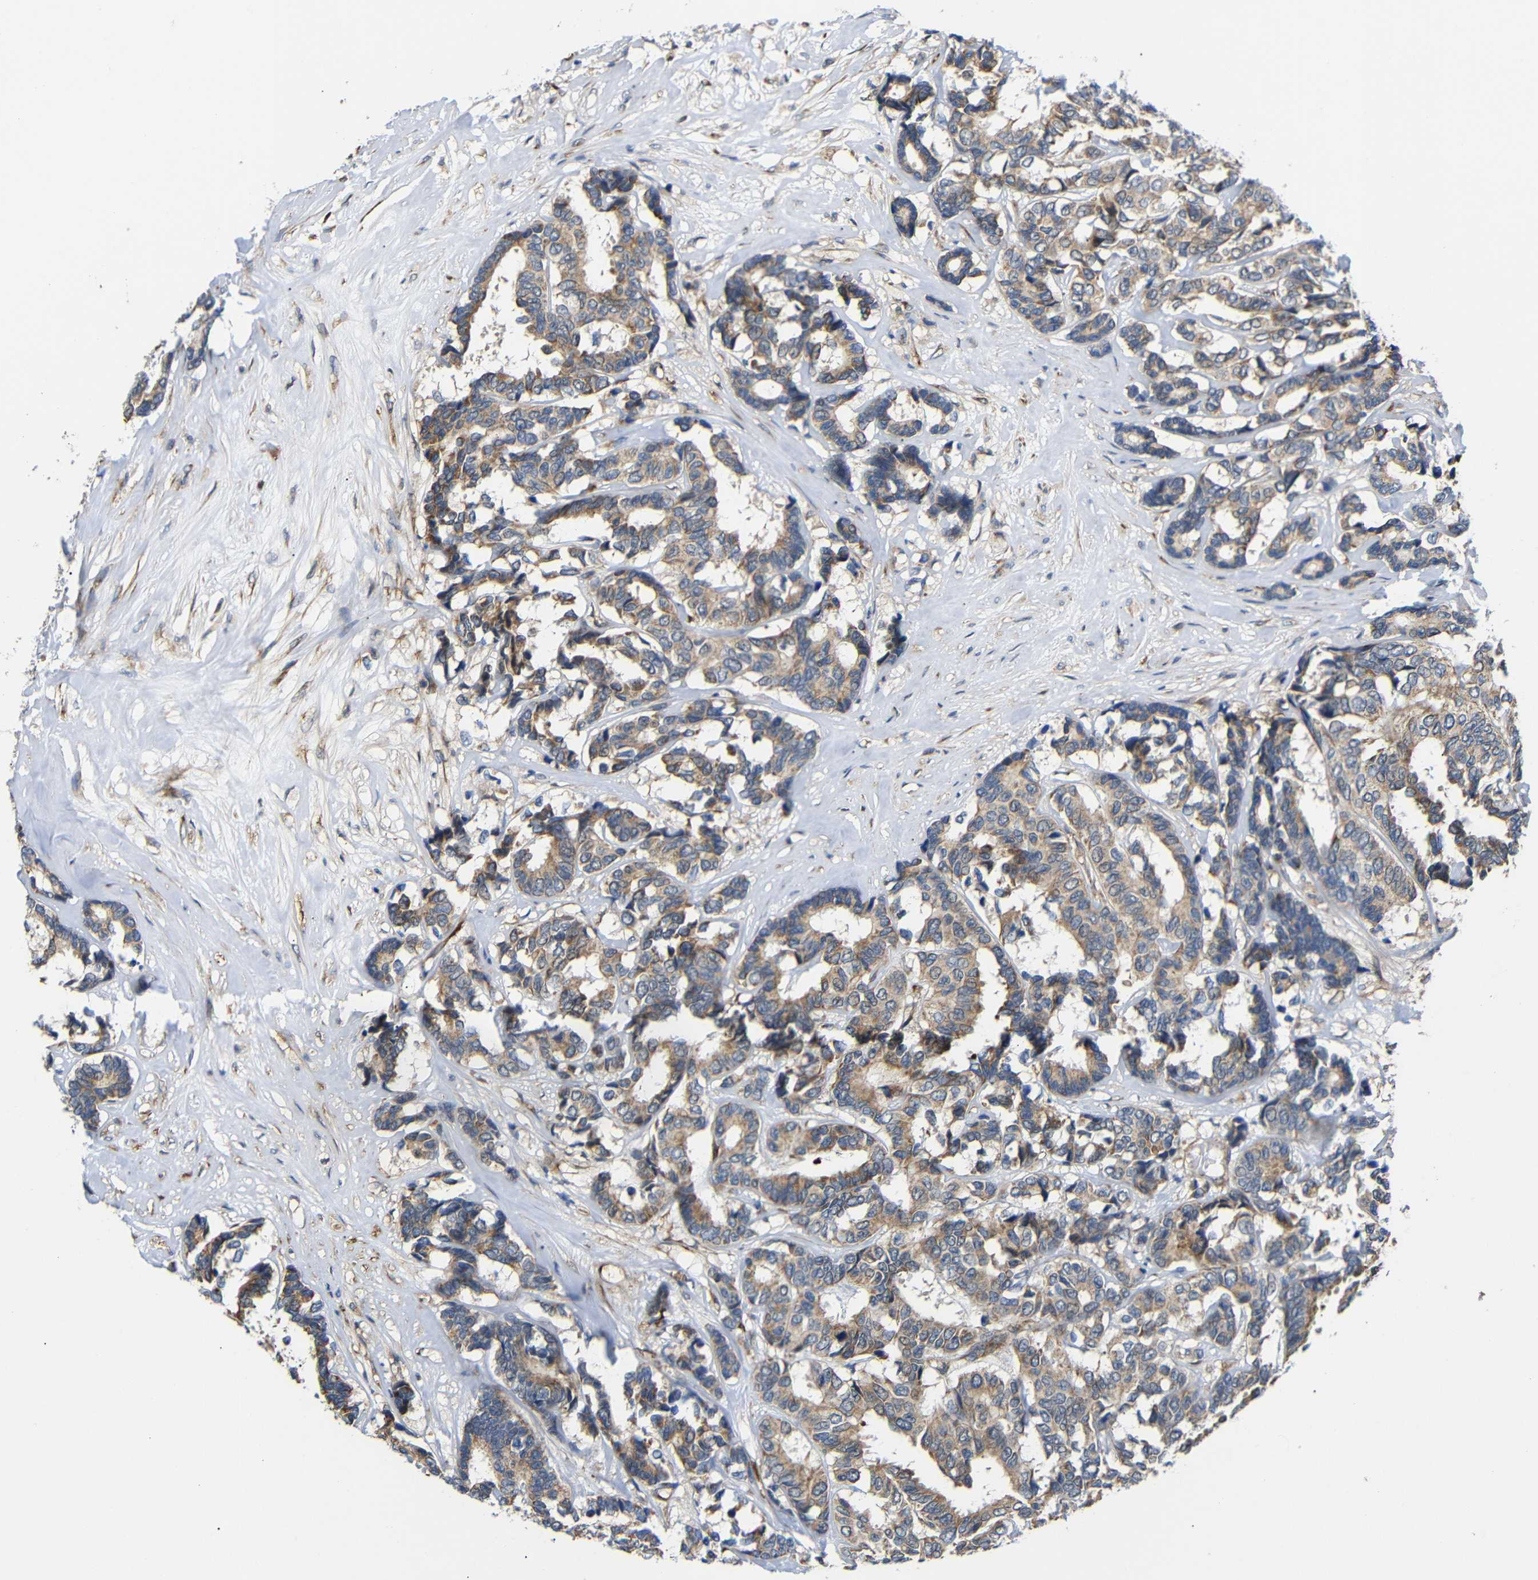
{"staining": {"intensity": "moderate", "quantity": ">75%", "location": "cytoplasmic/membranous"}, "tissue": "breast cancer", "cell_type": "Tumor cells", "image_type": "cancer", "snomed": [{"axis": "morphology", "description": "Duct carcinoma"}, {"axis": "topography", "description": "Breast"}], "caption": "Human invasive ductal carcinoma (breast) stained for a protein (brown) reveals moderate cytoplasmic/membranous positive staining in approximately >75% of tumor cells.", "gene": "KANK4", "patient": {"sex": "female", "age": 87}}